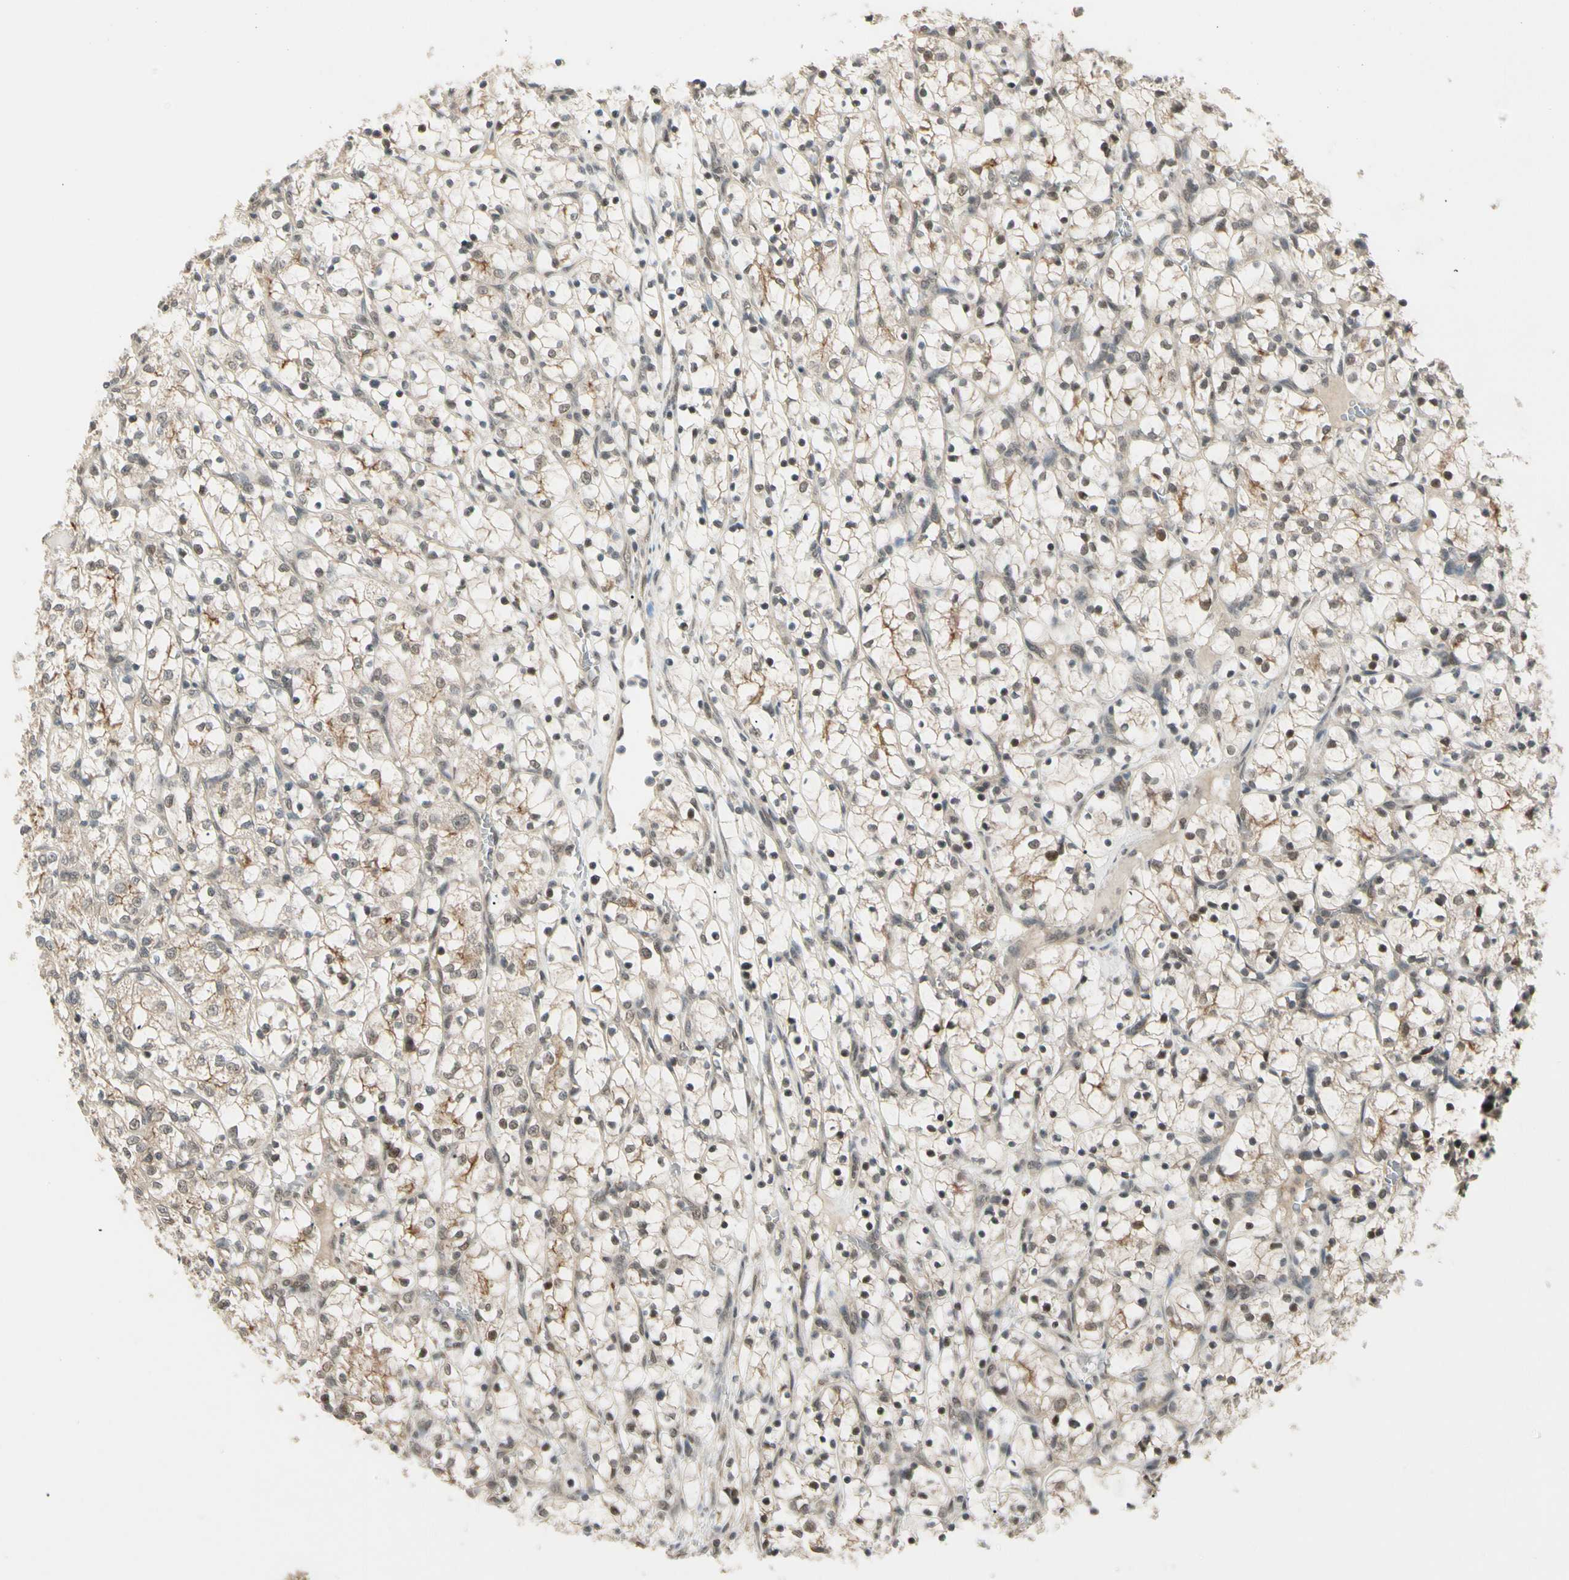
{"staining": {"intensity": "weak", "quantity": "25%-75%", "location": "cytoplasmic/membranous,nuclear"}, "tissue": "renal cancer", "cell_type": "Tumor cells", "image_type": "cancer", "snomed": [{"axis": "morphology", "description": "Adenocarcinoma, NOS"}, {"axis": "topography", "description": "Kidney"}], "caption": "The photomicrograph exhibits a brown stain indicating the presence of a protein in the cytoplasmic/membranous and nuclear of tumor cells in renal cancer.", "gene": "ZSCAN12", "patient": {"sex": "female", "age": 69}}